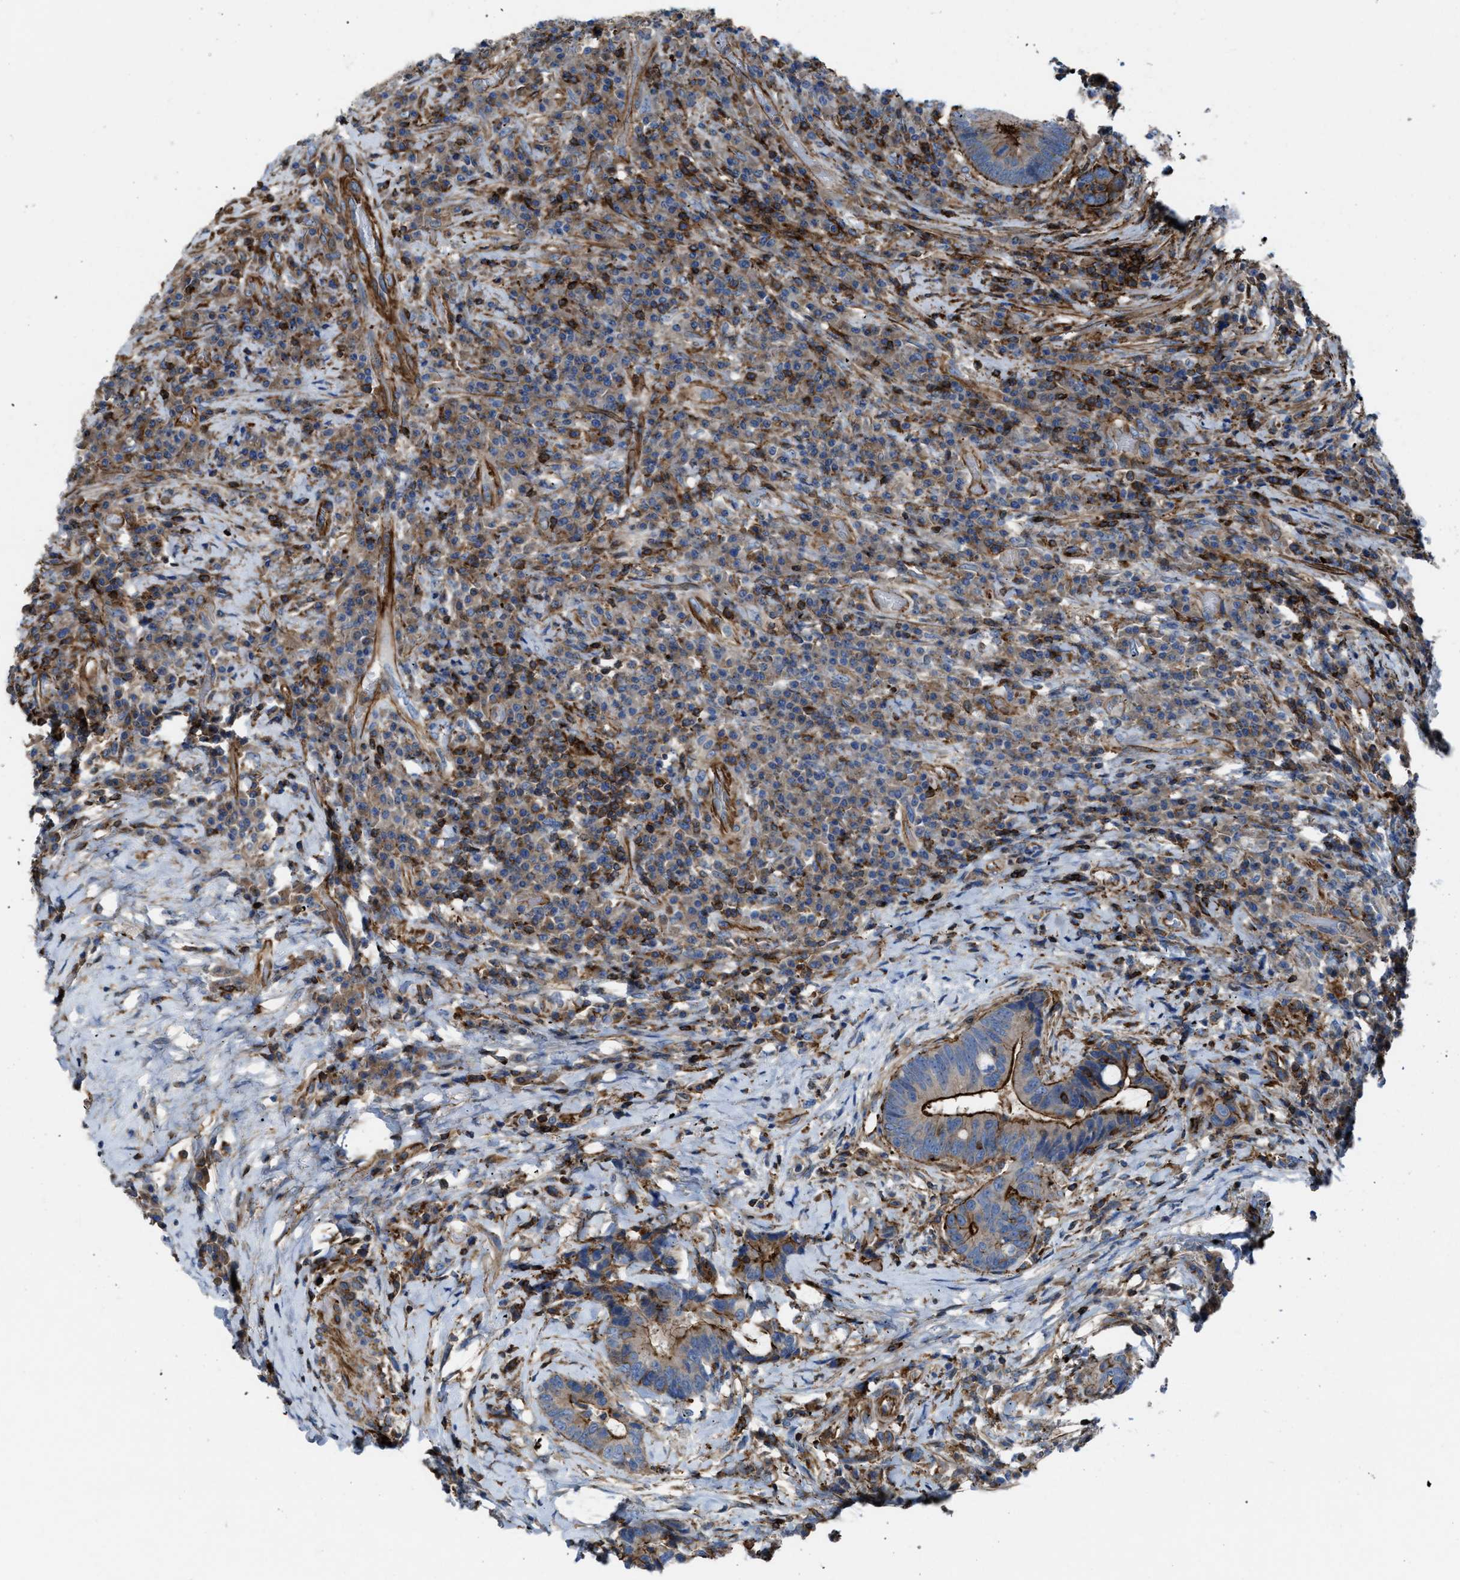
{"staining": {"intensity": "strong", "quantity": ">75%", "location": "cytoplasmic/membranous"}, "tissue": "colorectal cancer", "cell_type": "Tumor cells", "image_type": "cancer", "snomed": [{"axis": "morphology", "description": "Adenocarcinoma, NOS"}, {"axis": "topography", "description": "Rectum"}, {"axis": "topography", "description": "Anal"}], "caption": "Tumor cells reveal high levels of strong cytoplasmic/membranous staining in approximately >75% of cells in human colorectal adenocarcinoma. (Brightfield microscopy of DAB IHC at high magnification).", "gene": "AGPAT2", "patient": {"sex": "female", "age": 89}}